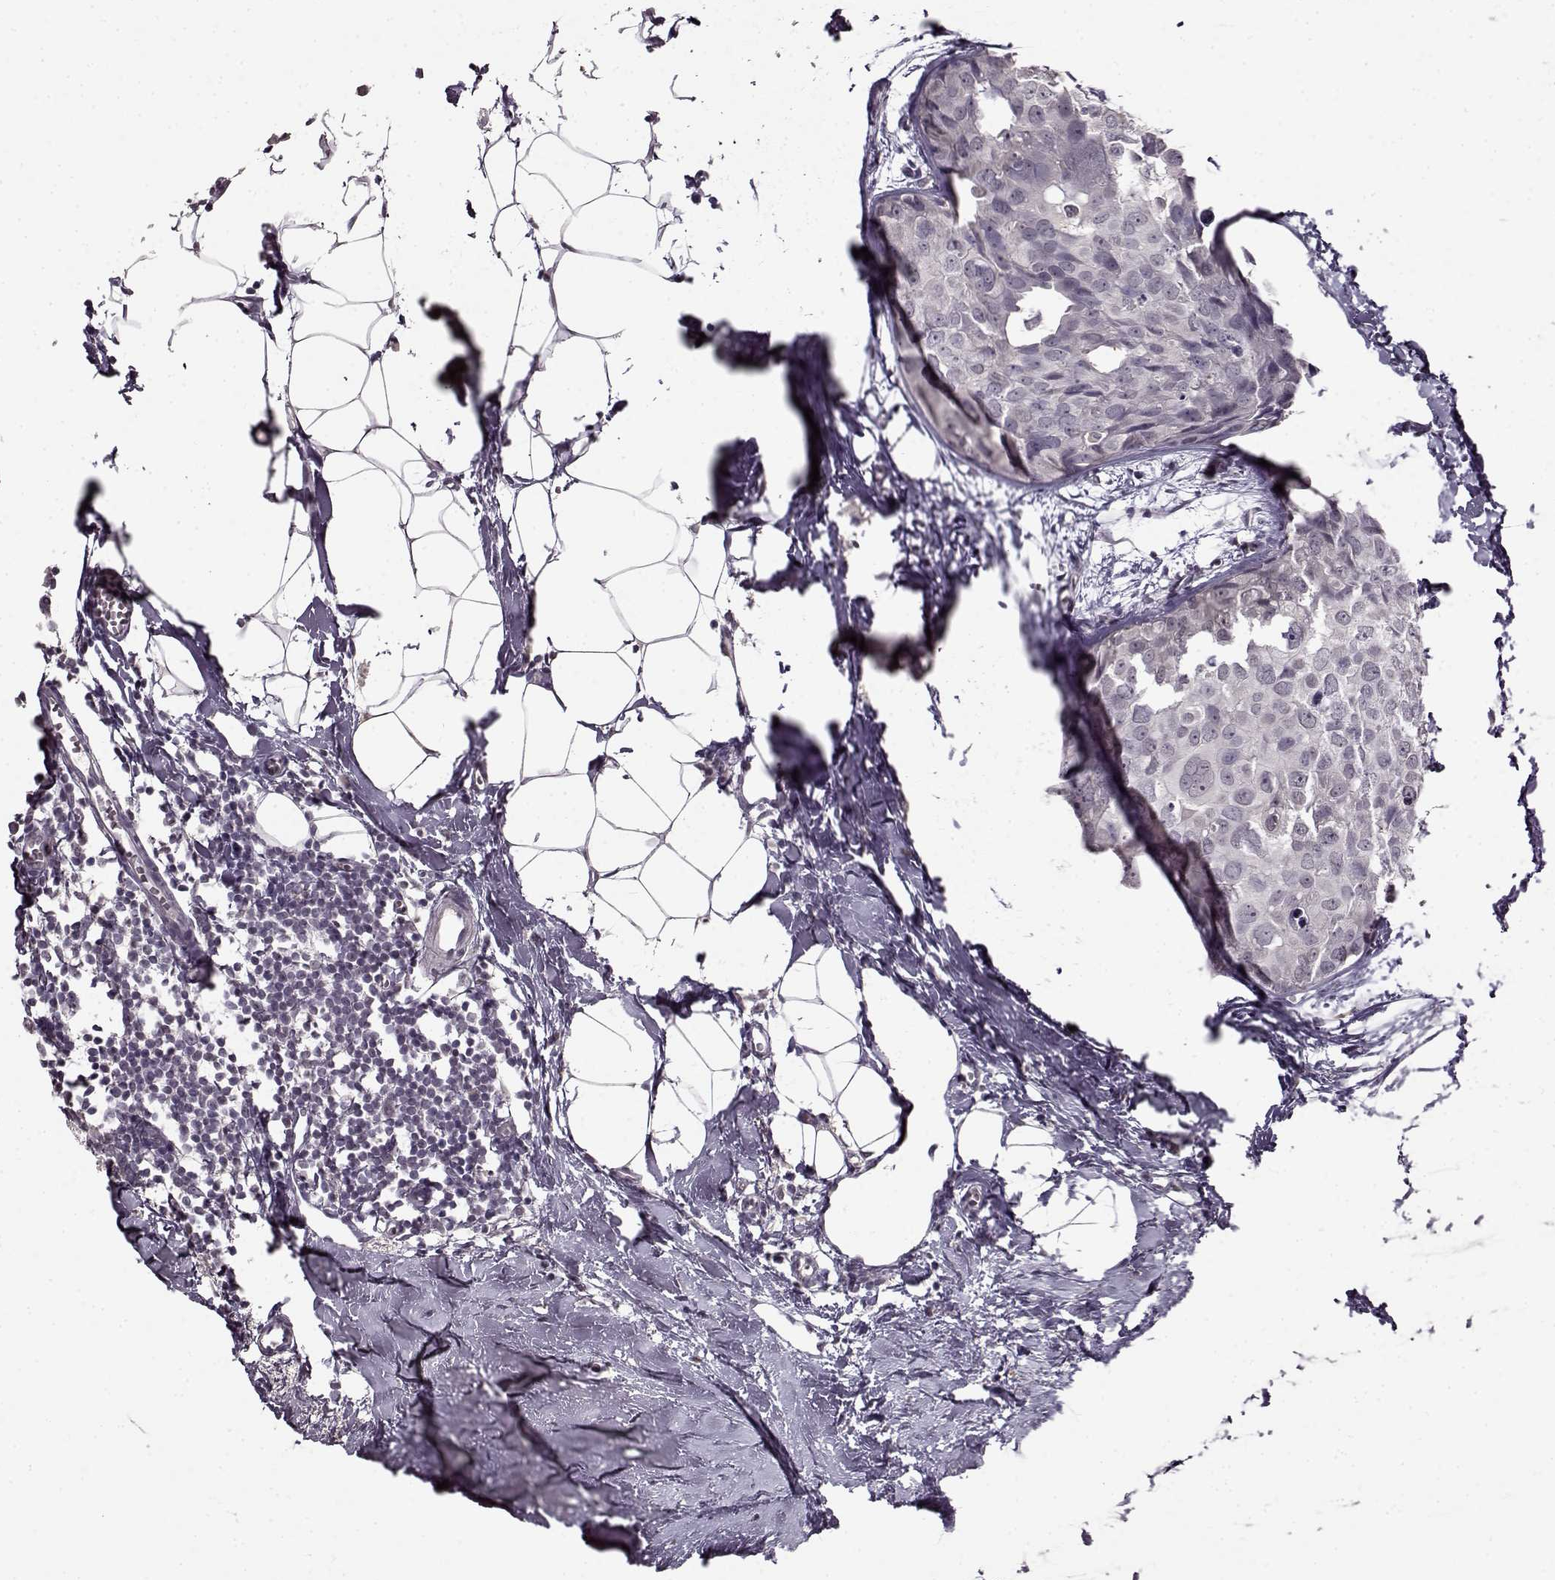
{"staining": {"intensity": "negative", "quantity": "none", "location": "none"}, "tissue": "breast cancer", "cell_type": "Tumor cells", "image_type": "cancer", "snomed": [{"axis": "morphology", "description": "Duct carcinoma"}, {"axis": "topography", "description": "Breast"}], "caption": "This micrograph is of invasive ductal carcinoma (breast) stained with IHC to label a protein in brown with the nuclei are counter-stained blue. There is no positivity in tumor cells.", "gene": "RP1L1", "patient": {"sex": "female", "age": 38}}